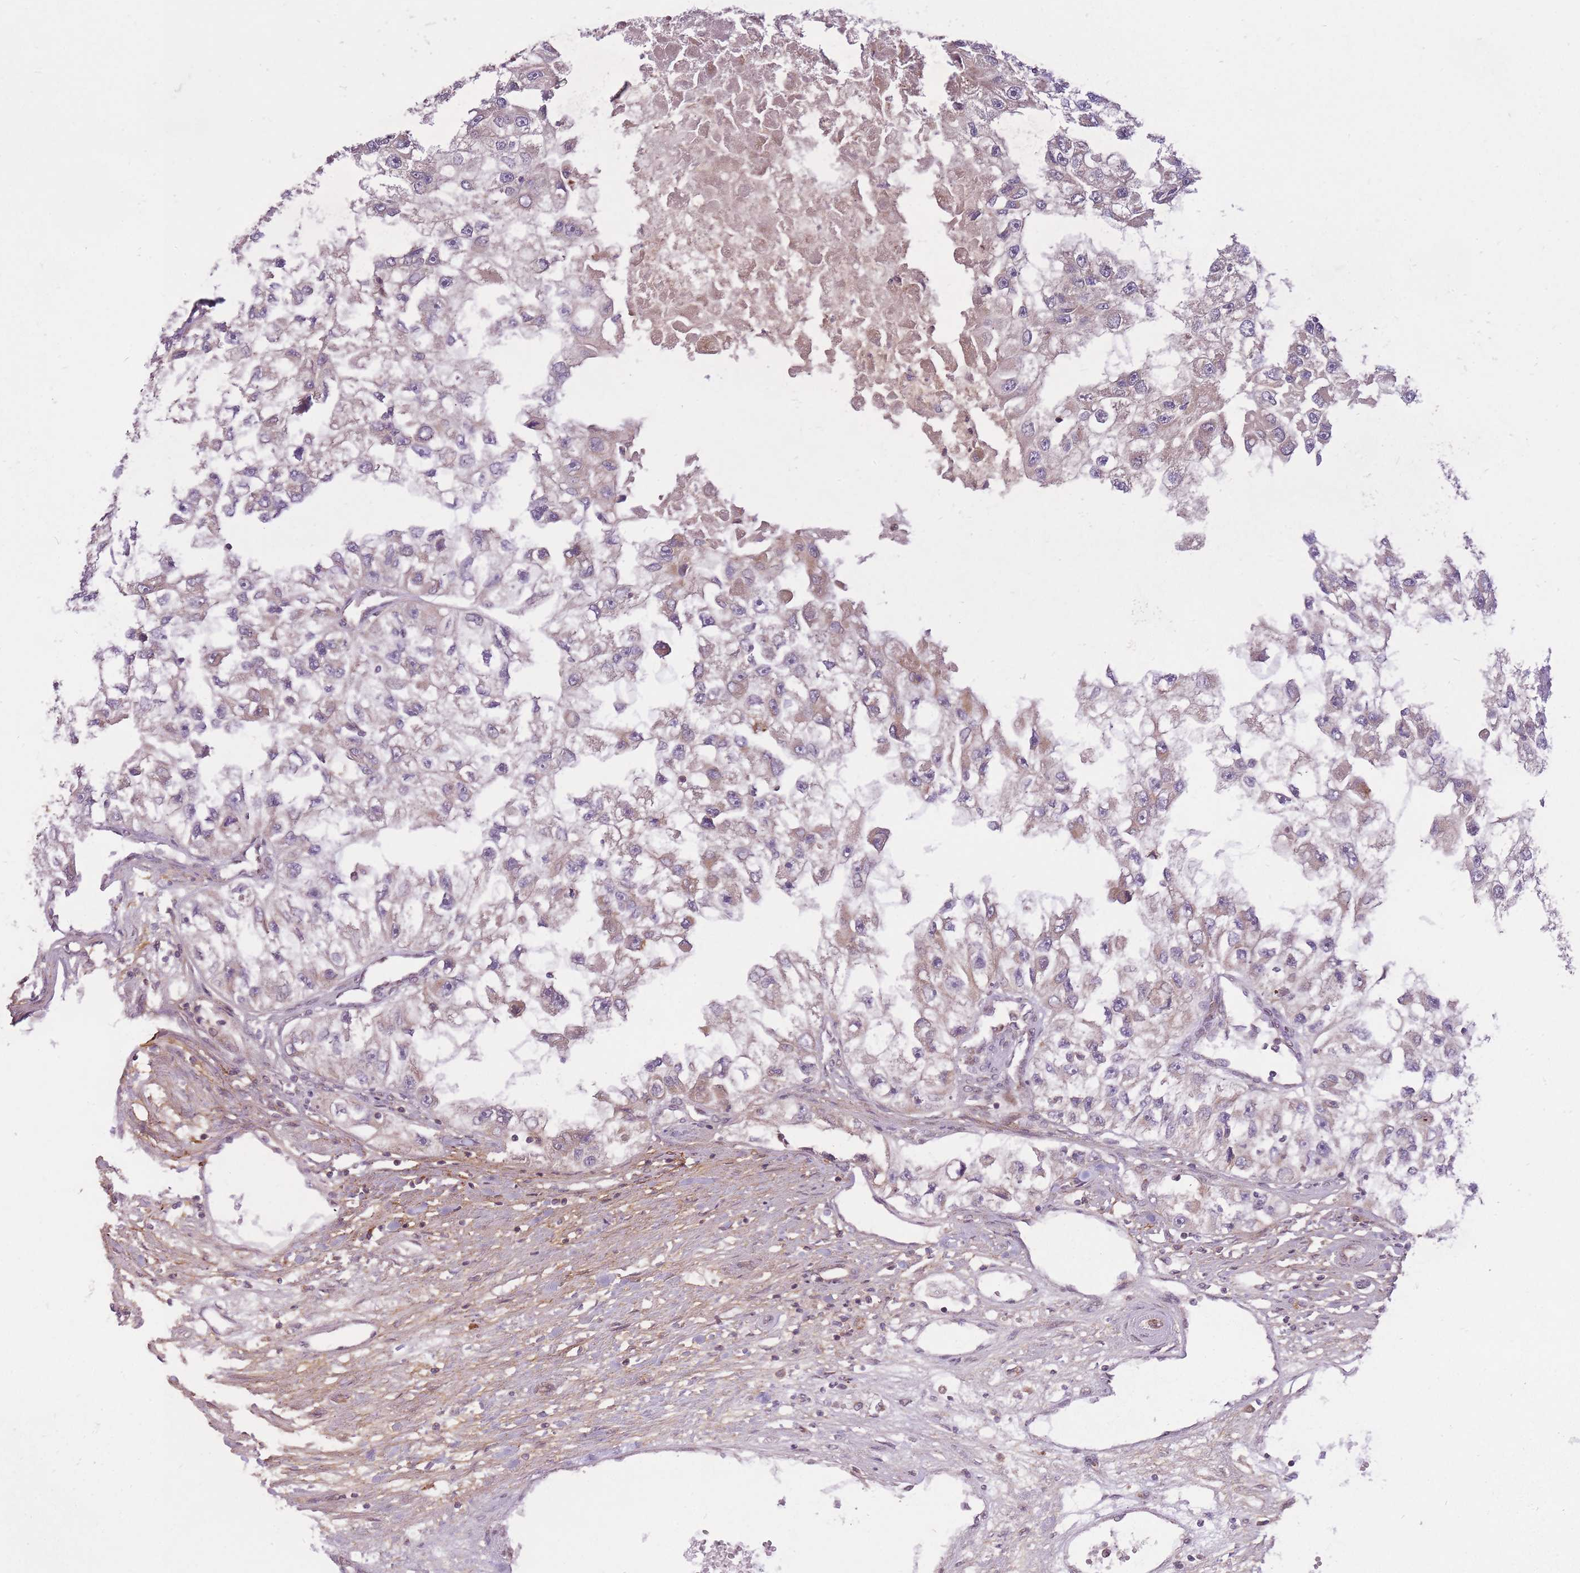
{"staining": {"intensity": "weak", "quantity": "25%-75%", "location": "cytoplasmic/membranous"}, "tissue": "renal cancer", "cell_type": "Tumor cells", "image_type": "cancer", "snomed": [{"axis": "morphology", "description": "Adenocarcinoma, NOS"}, {"axis": "topography", "description": "Kidney"}], "caption": "A brown stain shows weak cytoplasmic/membranous staining of a protein in human renal cancer tumor cells. The staining was performed using DAB to visualize the protein expression in brown, while the nuclei were stained in blue with hematoxylin (Magnification: 20x).", "gene": "ZNF391", "patient": {"sex": "male", "age": 63}}